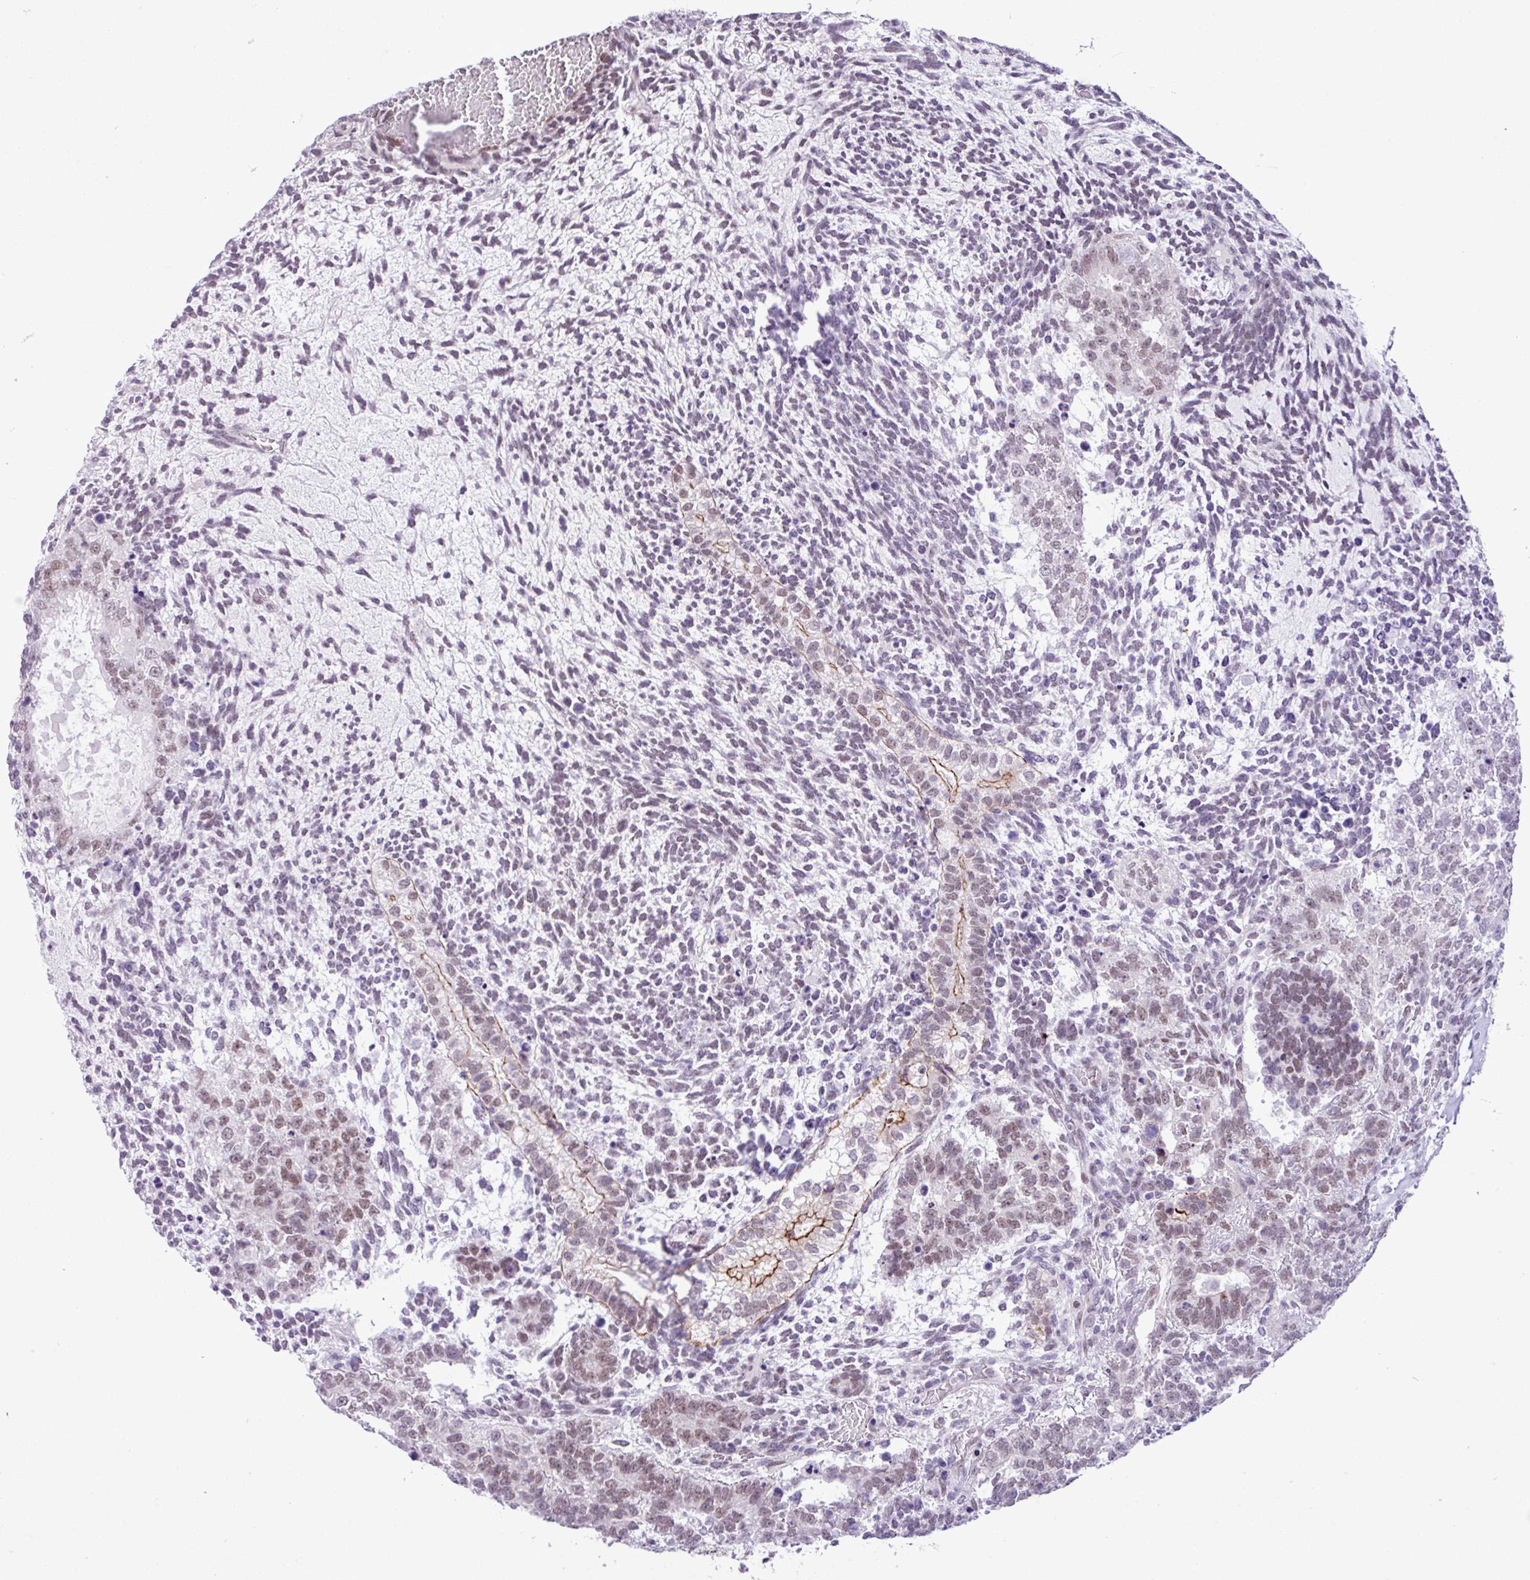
{"staining": {"intensity": "moderate", "quantity": "25%-75%", "location": "cytoplasmic/membranous,nuclear"}, "tissue": "testis cancer", "cell_type": "Tumor cells", "image_type": "cancer", "snomed": [{"axis": "morphology", "description": "Carcinoma, Embryonal, NOS"}, {"axis": "topography", "description": "Testis"}], "caption": "IHC of human testis cancer reveals medium levels of moderate cytoplasmic/membranous and nuclear staining in about 25%-75% of tumor cells. The protein of interest is stained brown, and the nuclei are stained in blue (DAB IHC with brightfield microscopy, high magnification).", "gene": "YLPM1", "patient": {"sex": "male", "age": 23}}